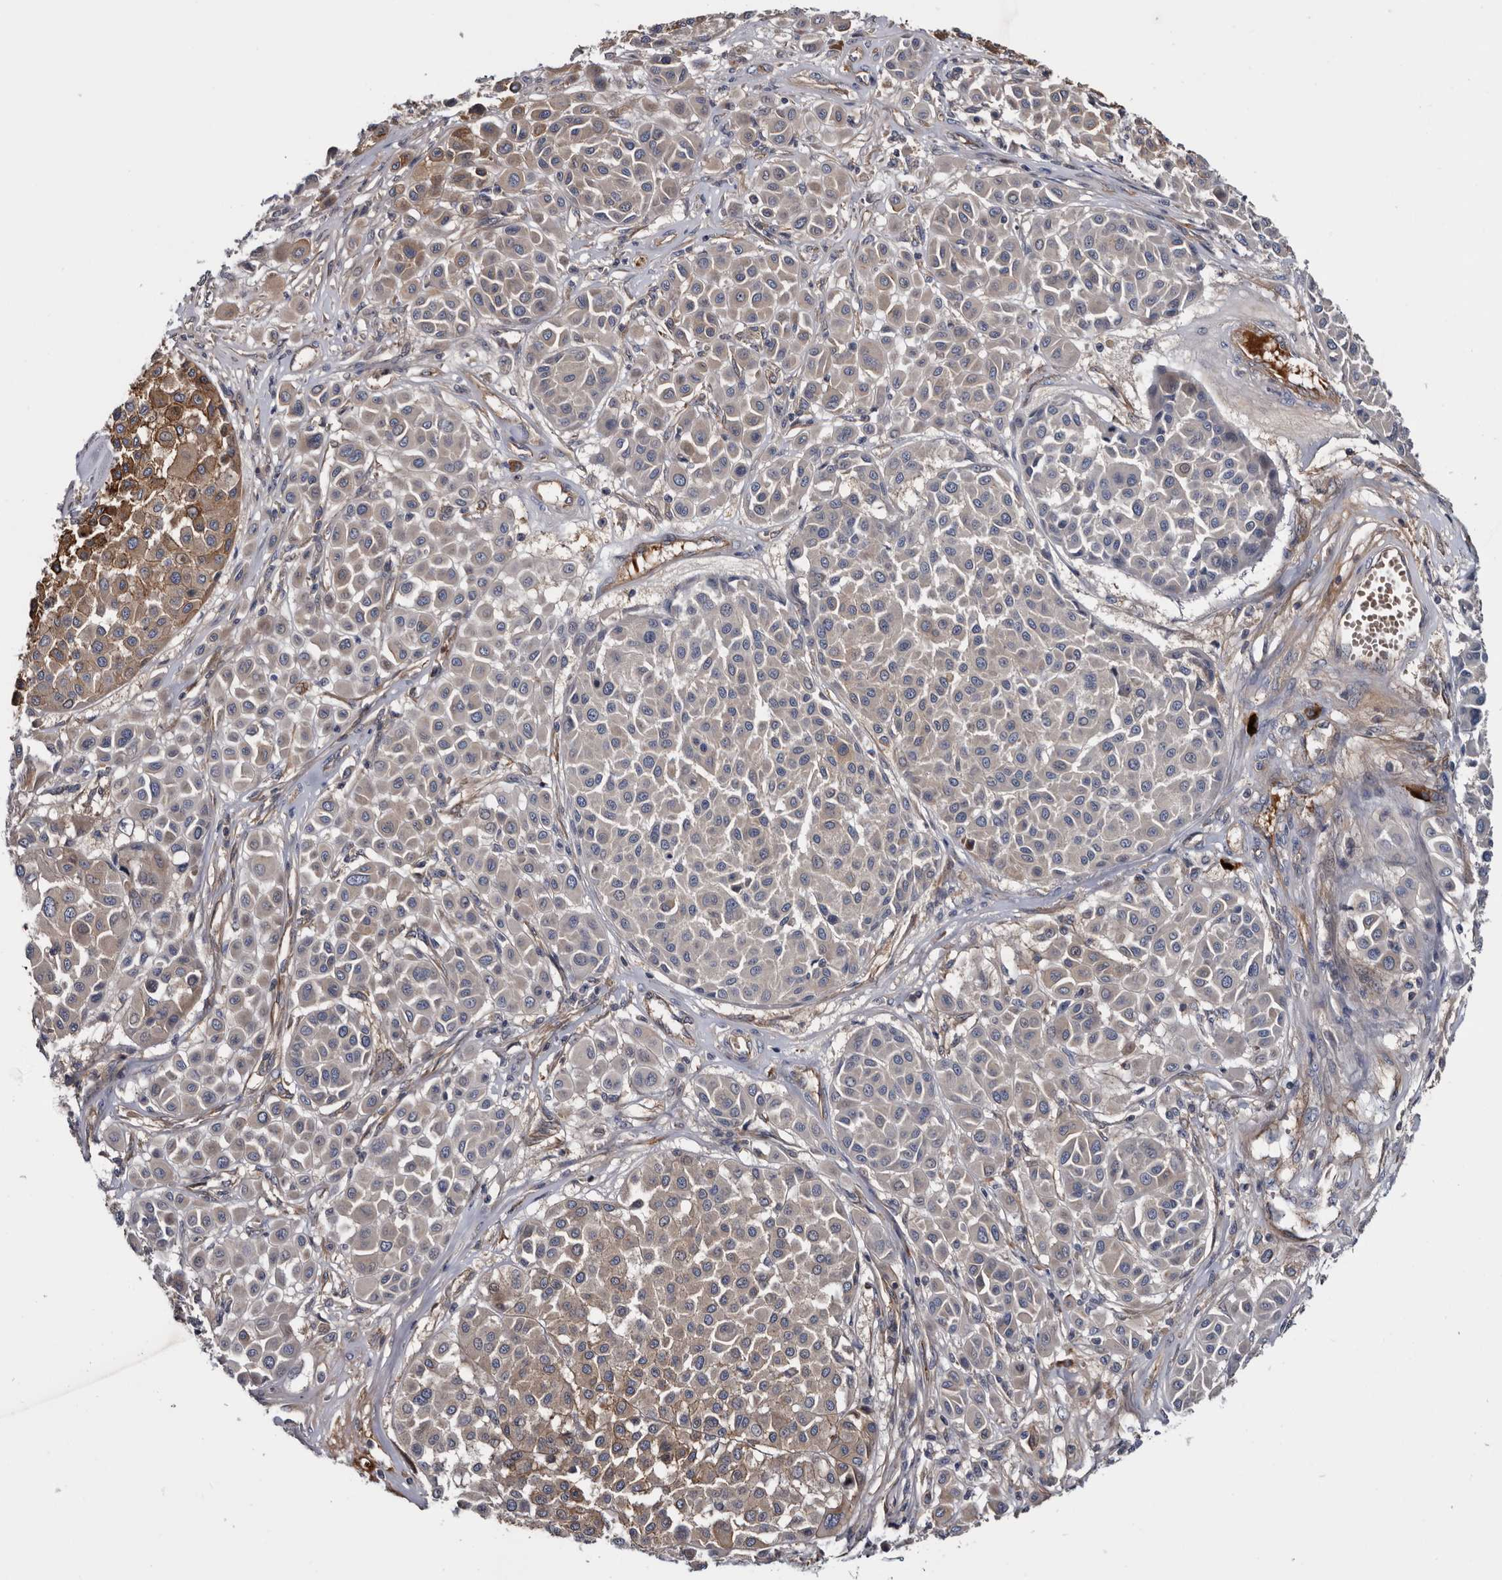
{"staining": {"intensity": "moderate", "quantity": "25%-75%", "location": "cytoplasmic/membranous"}, "tissue": "melanoma", "cell_type": "Tumor cells", "image_type": "cancer", "snomed": [{"axis": "morphology", "description": "Malignant melanoma, Metastatic site"}, {"axis": "topography", "description": "Soft tissue"}], "caption": "Malignant melanoma (metastatic site) stained with immunohistochemistry reveals moderate cytoplasmic/membranous expression in approximately 25%-75% of tumor cells.", "gene": "TSPAN17", "patient": {"sex": "male", "age": 41}}